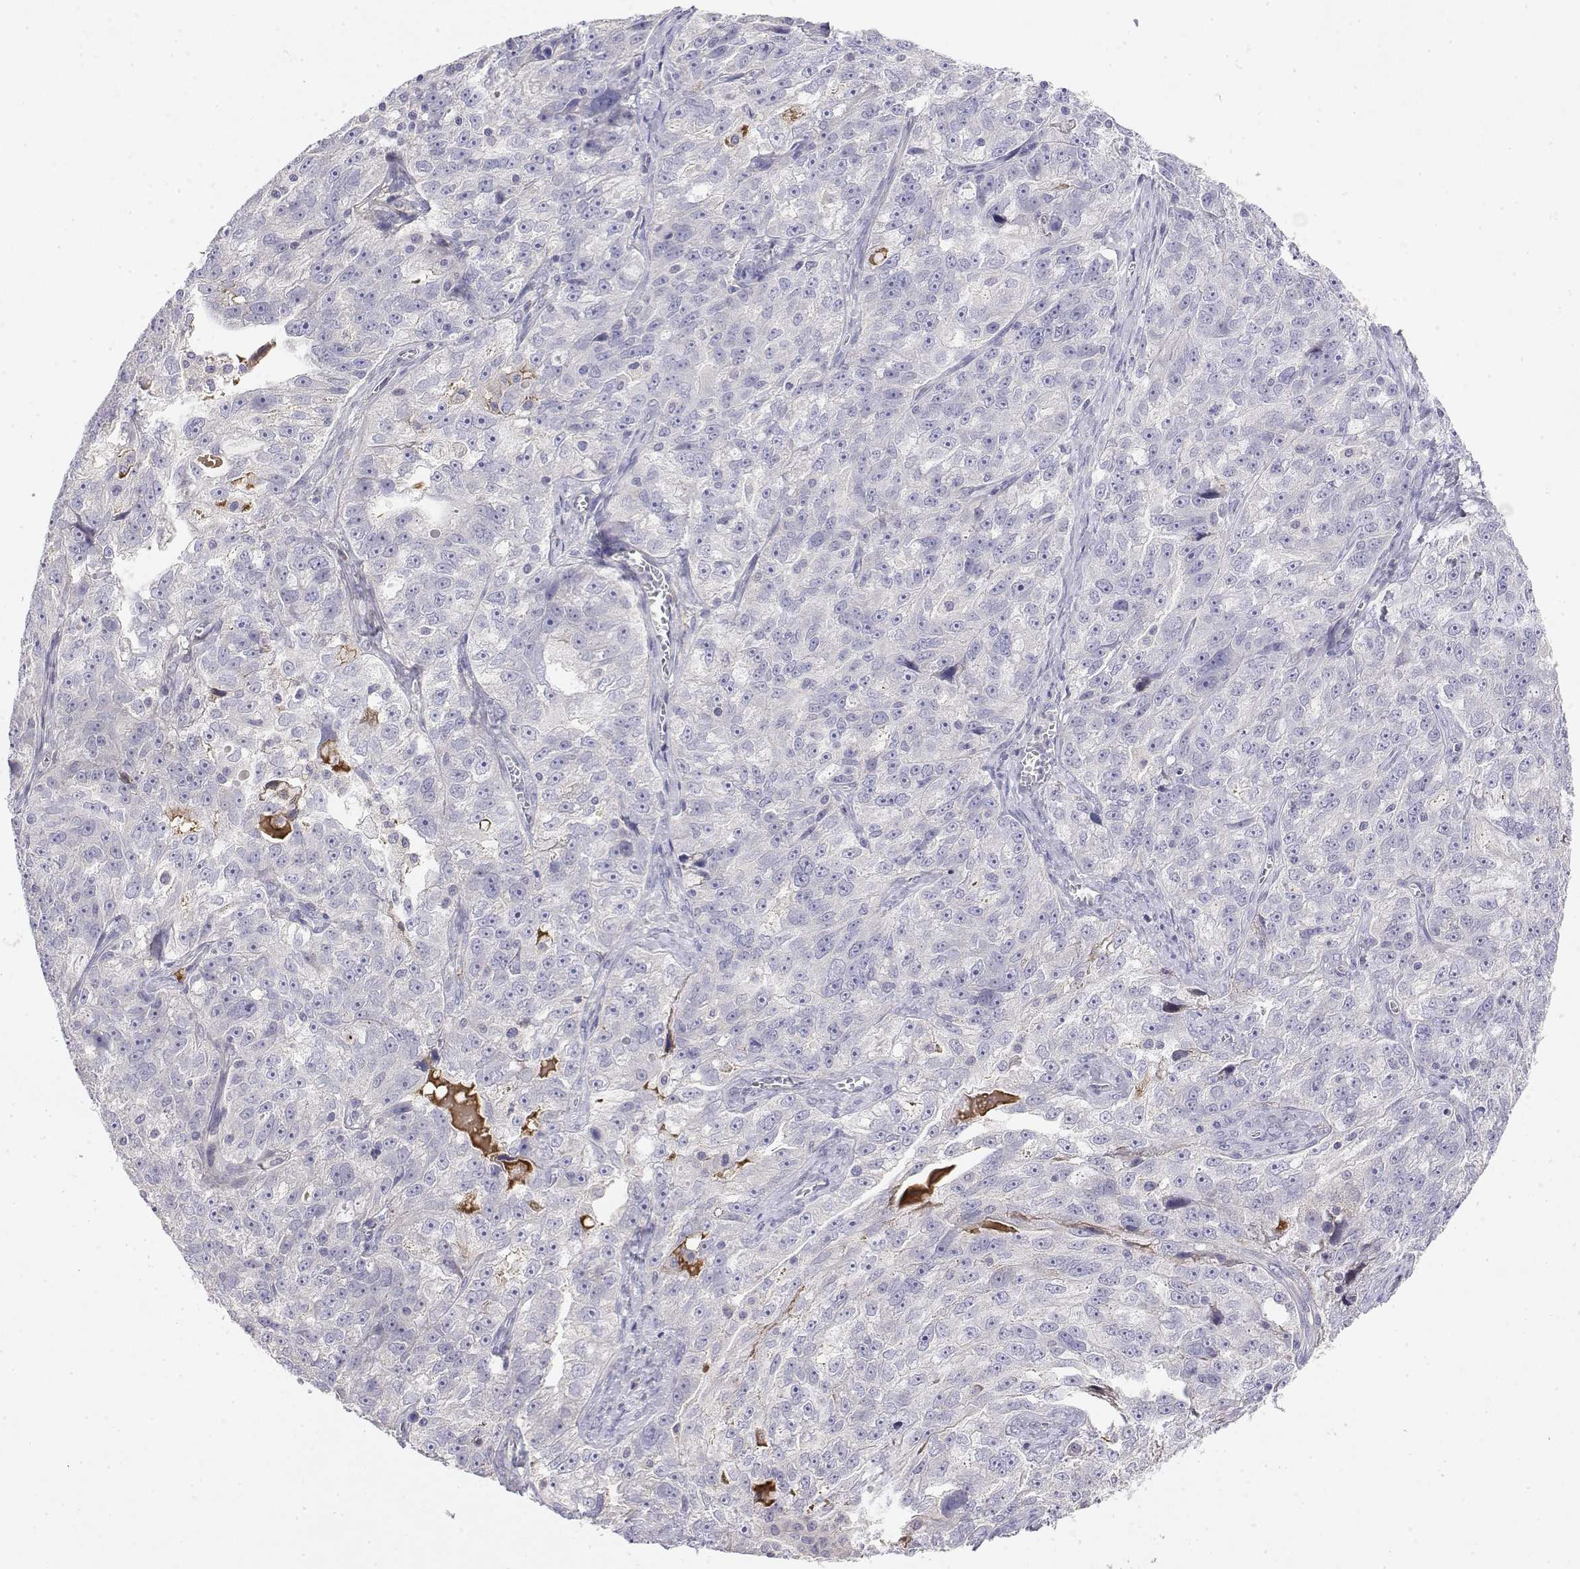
{"staining": {"intensity": "negative", "quantity": "none", "location": "none"}, "tissue": "ovarian cancer", "cell_type": "Tumor cells", "image_type": "cancer", "snomed": [{"axis": "morphology", "description": "Cystadenocarcinoma, serous, NOS"}, {"axis": "topography", "description": "Ovary"}], "caption": "Immunohistochemistry photomicrograph of human ovarian serous cystadenocarcinoma stained for a protein (brown), which exhibits no positivity in tumor cells.", "gene": "GGACT", "patient": {"sex": "female", "age": 51}}